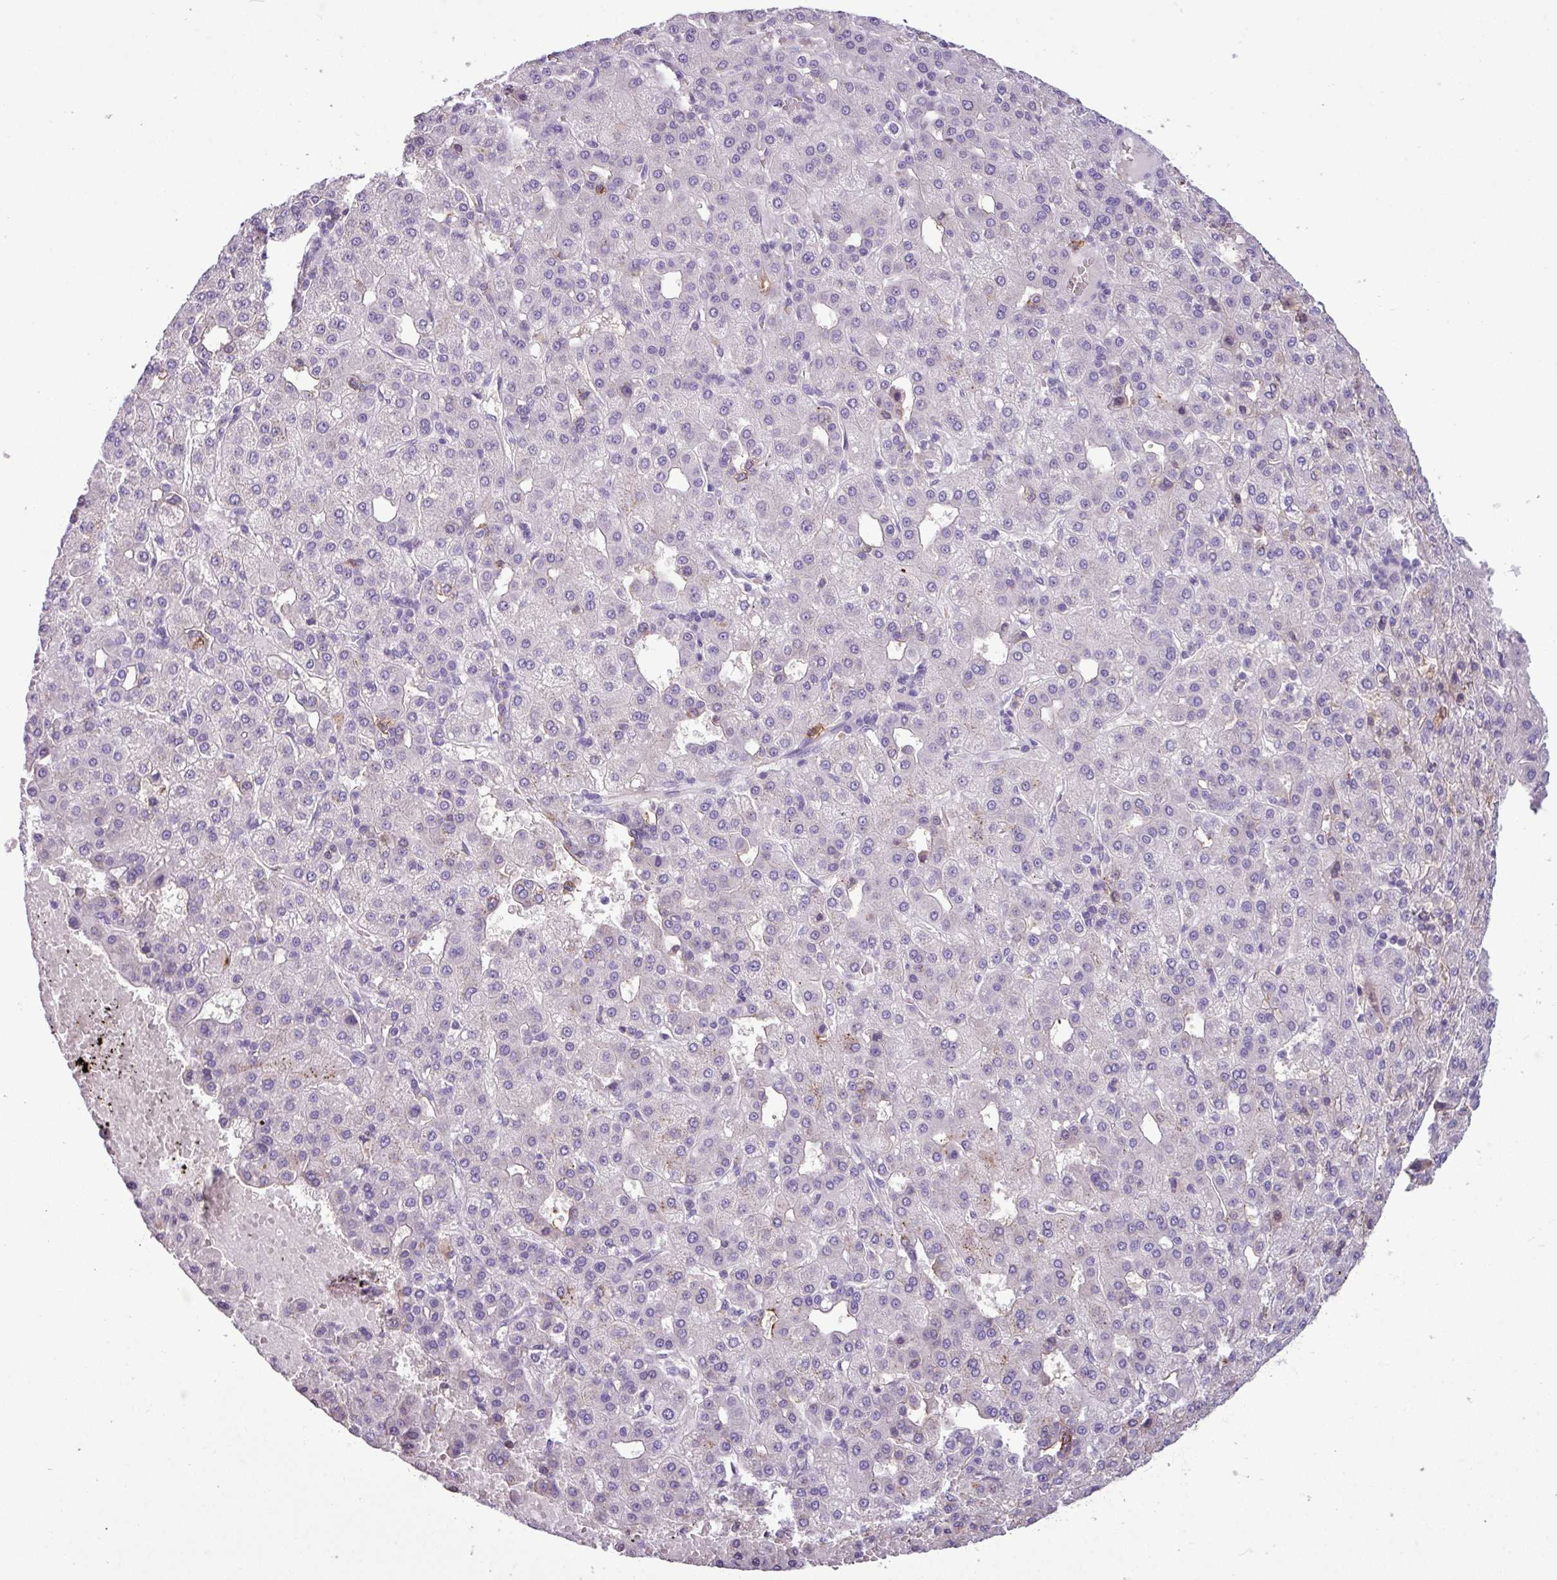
{"staining": {"intensity": "weak", "quantity": "<25%", "location": "cytoplasmic/membranous"}, "tissue": "liver cancer", "cell_type": "Tumor cells", "image_type": "cancer", "snomed": [{"axis": "morphology", "description": "Carcinoma, Hepatocellular, NOS"}, {"axis": "topography", "description": "Liver"}], "caption": "Immunohistochemistry (IHC) of hepatocellular carcinoma (liver) displays no positivity in tumor cells.", "gene": "PNLDC1", "patient": {"sex": "male", "age": 65}}